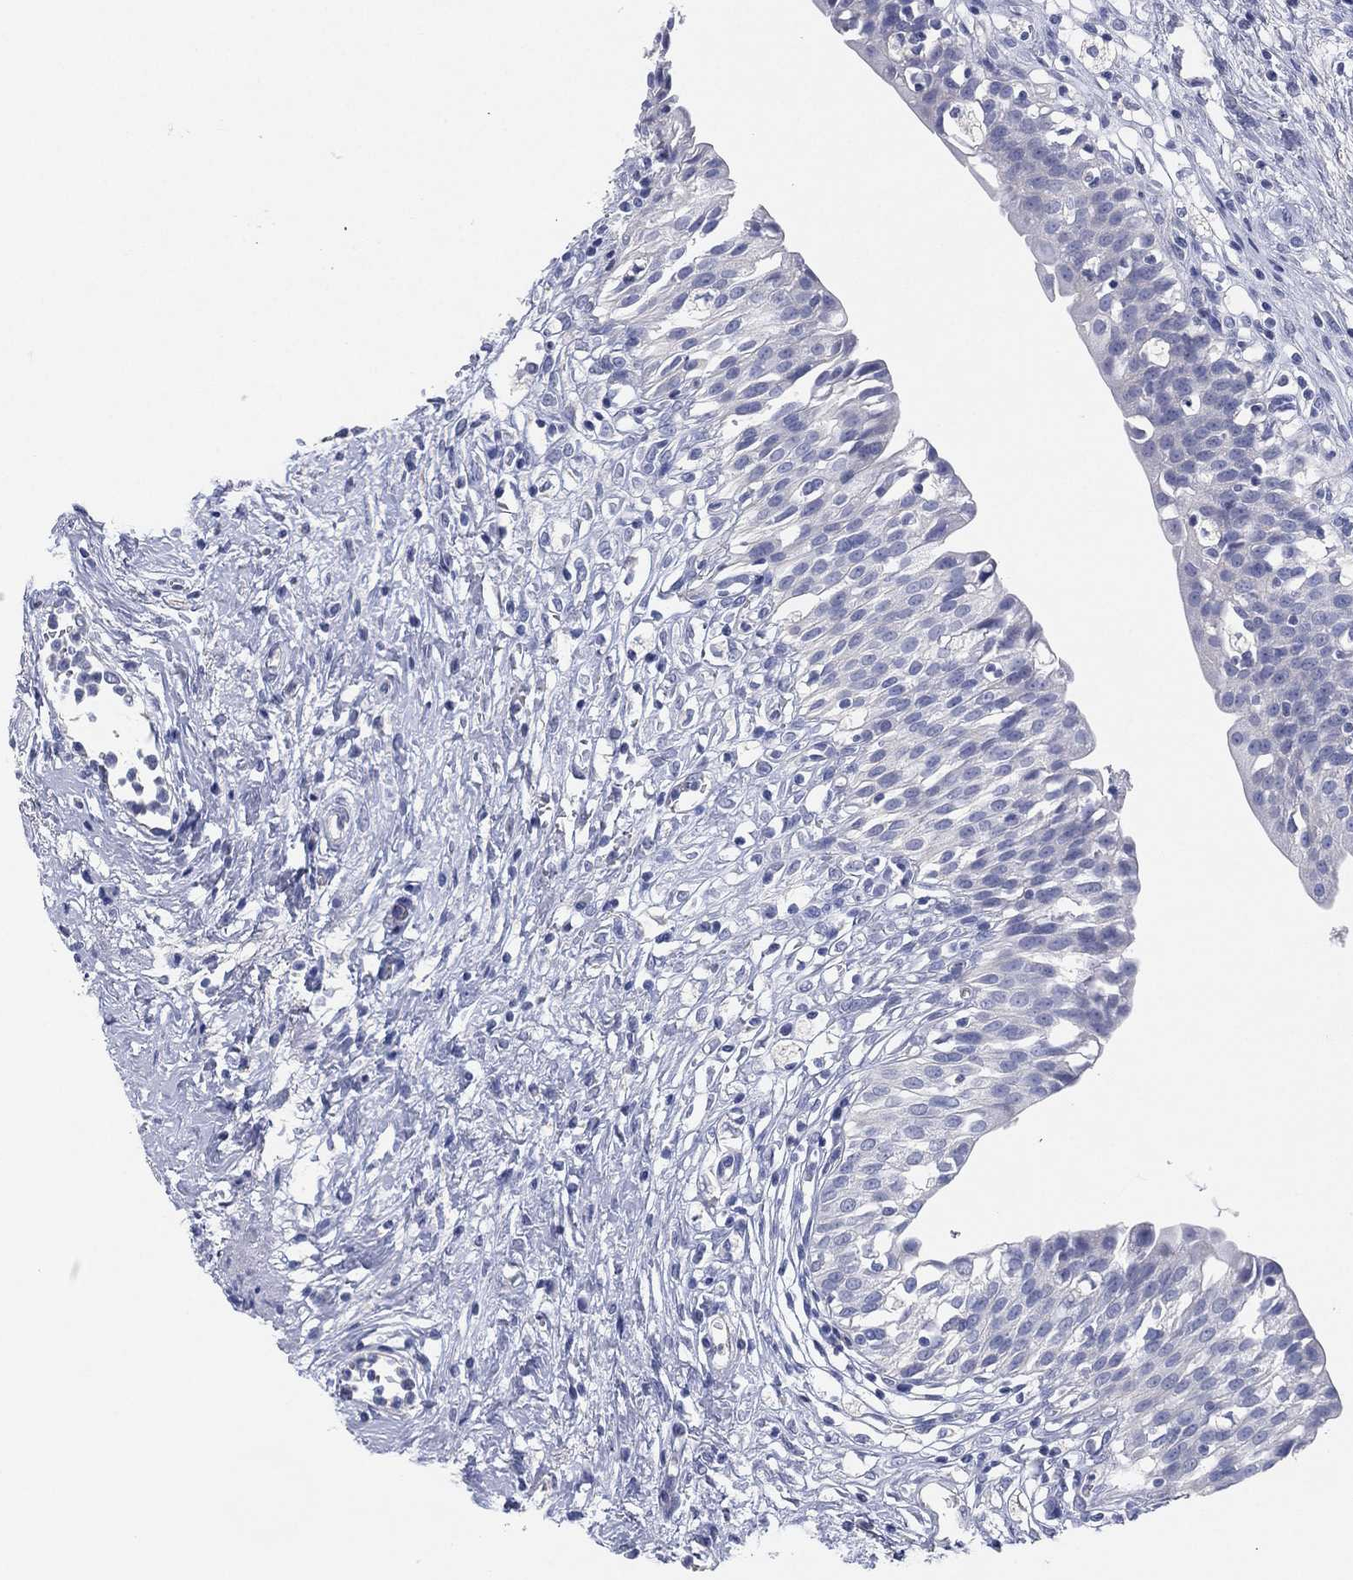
{"staining": {"intensity": "negative", "quantity": "none", "location": "none"}, "tissue": "urinary bladder", "cell_type": "Urothelial cells", "image_type": "normal", "snomed": [{"axis": "morphology", "description": "Normal tissue, NOS"}, {"axis": "topography", "description": "Urinary bladder"}], "caption": "Urothelial cells are negative for brown protein staining in unremarkable urinary bladder. (DAB IHC with hematoxylin counter stain).", "gene": "CCDC70", "patient": {"sex": "male", "age": 76}}